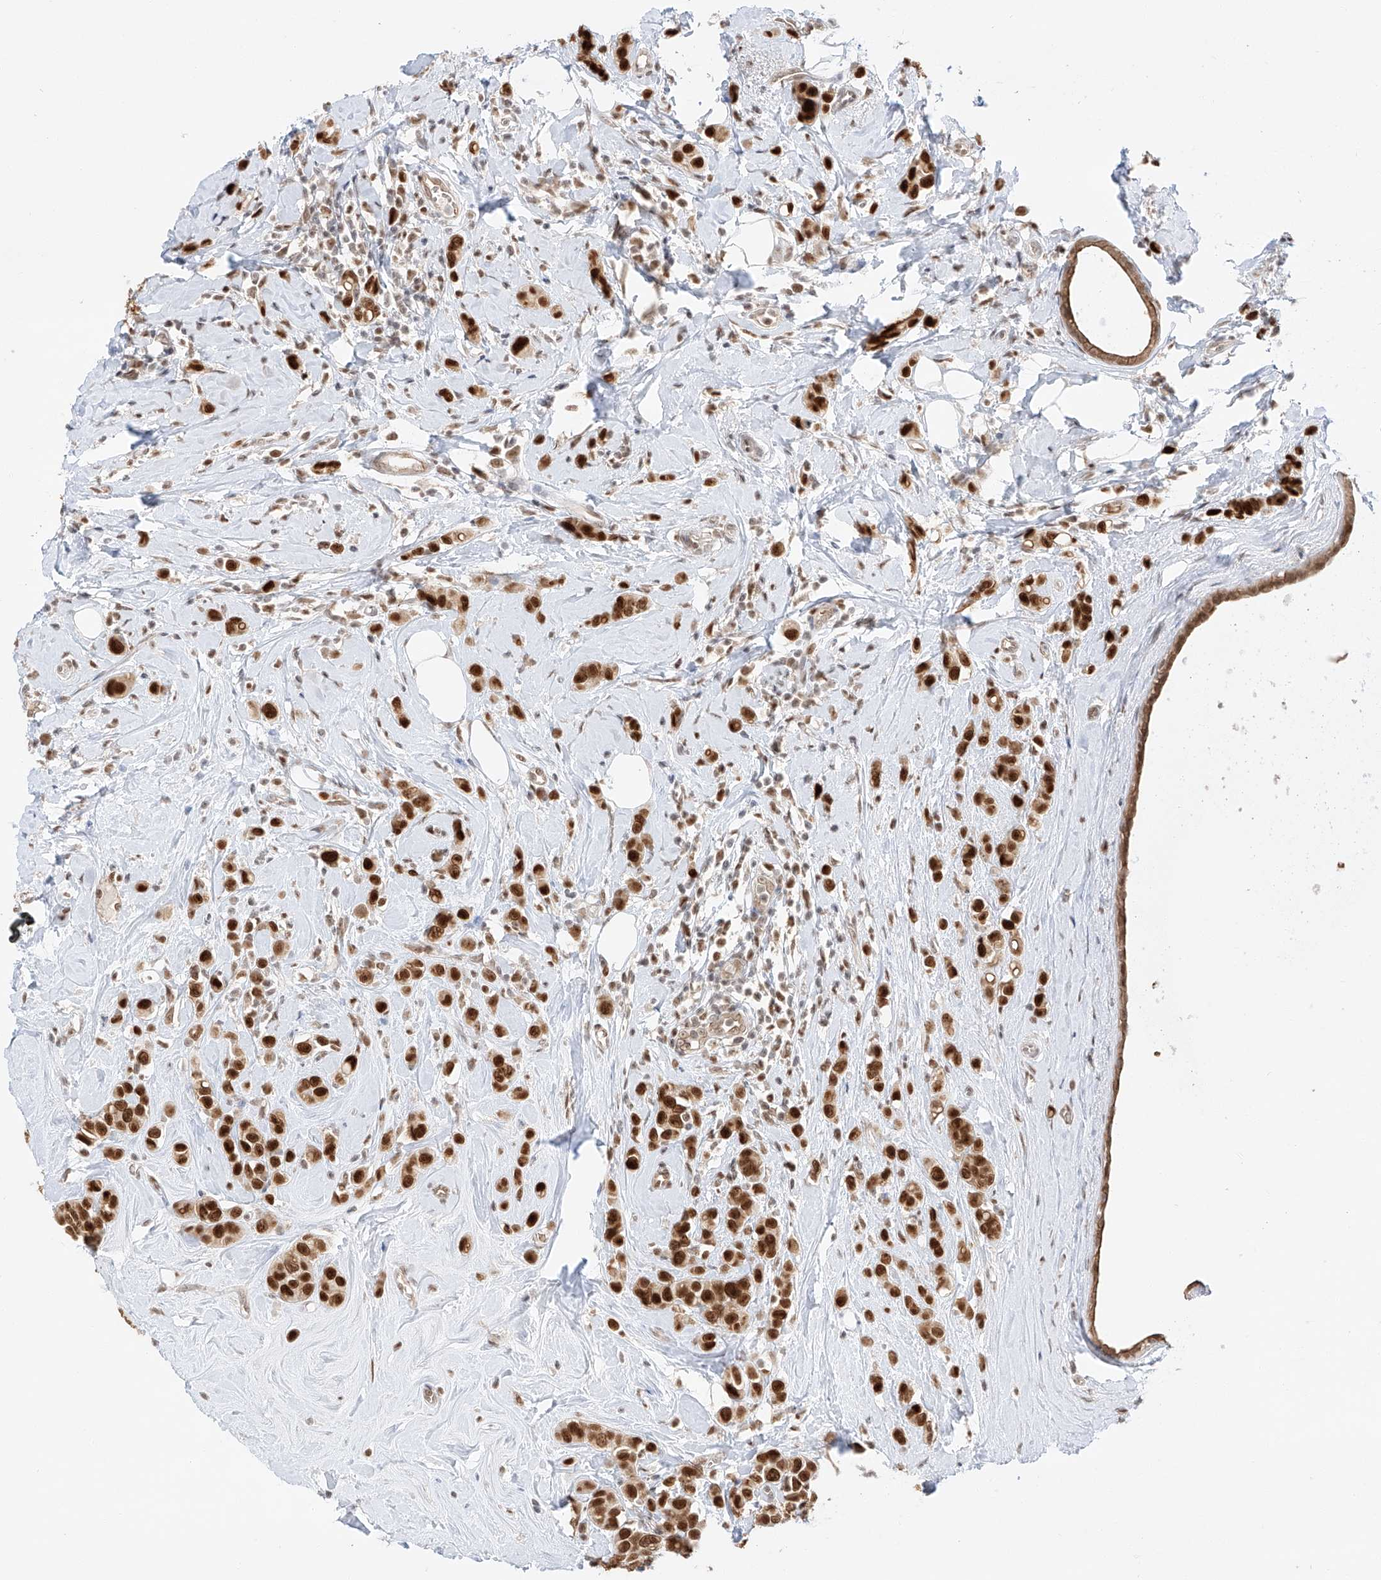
{"staining": {"intensity": "strong", "quantity": ">75%", "location": "nuclear"}, "tissue": "breast cancer", "cell_type": "Tumor cells", "image_type": "cancer", "snomed": [{"axis": "morphology", "description": "Lobular carcinoma"}, {"axis": "topography", "description": "Breast"}], "caption": "Protein expression by immunohistochemistry (IHC) demonstrates strong nuclear expression in about >75% of tumor cells in breast lobular carcinoma.", "gene": "POGK", "patient": {"sex": "female", "age": 47}}